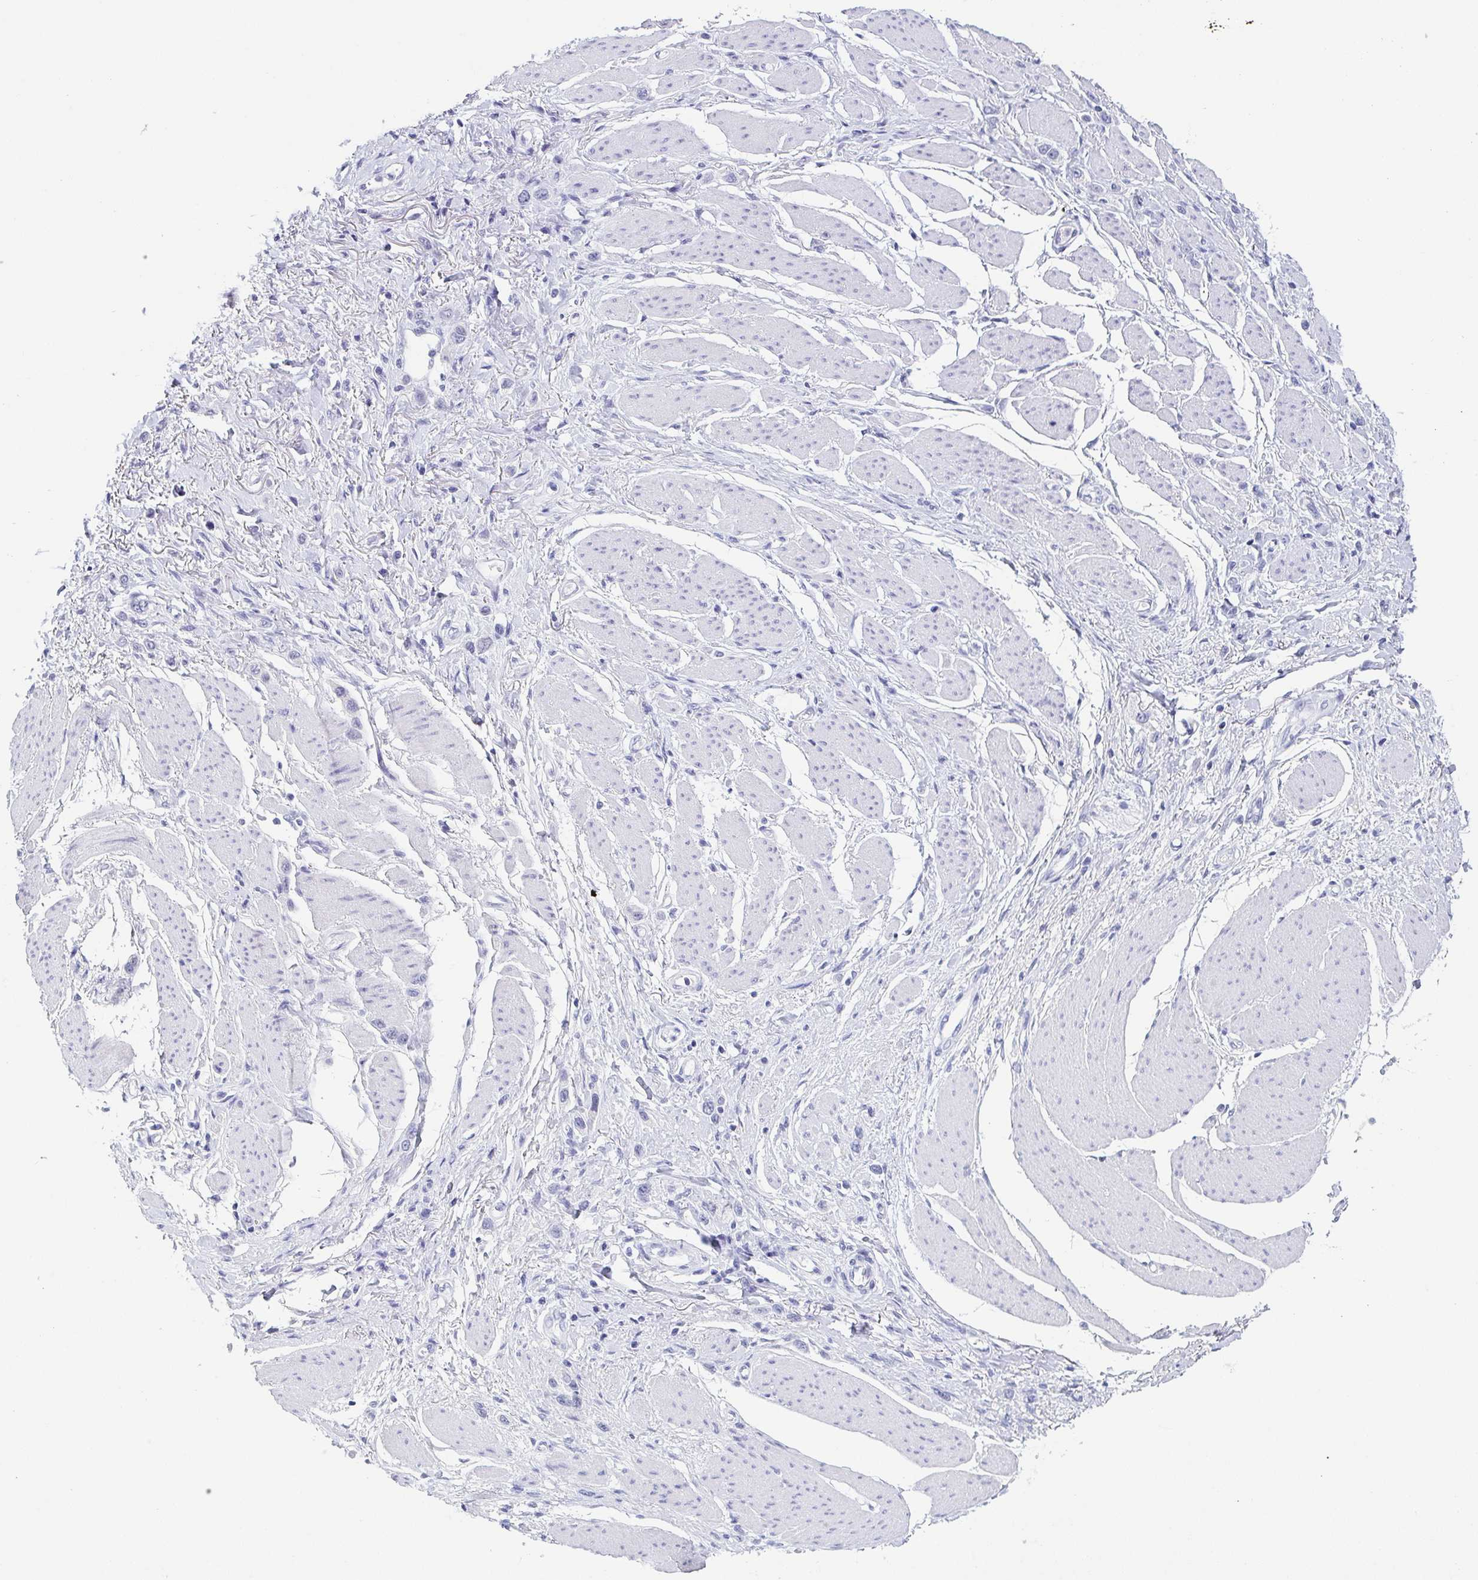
{"staining": {"intensity": "negative", "quantity": "none", "location": "none"}, "tissue": "stomach cancer", "cell_type": "Tumor cells", "image_type": "cancer", "snomed": [{"axis": "morphology", "description": "Adenocarcinoma, NOS"}, {"axis": "topography", "description": "Stomach"}], "caption": "High magnification brightfield microscopy of stomach cancer (adenocarcinoma) stained with DAB (3,3'-diaminobenzidine) (brown) and counterstained with hematoxylin (blue): tumor cells show no significant expression.", "gene": "REG4", "patient": {"sex": "female", "age": 65}}